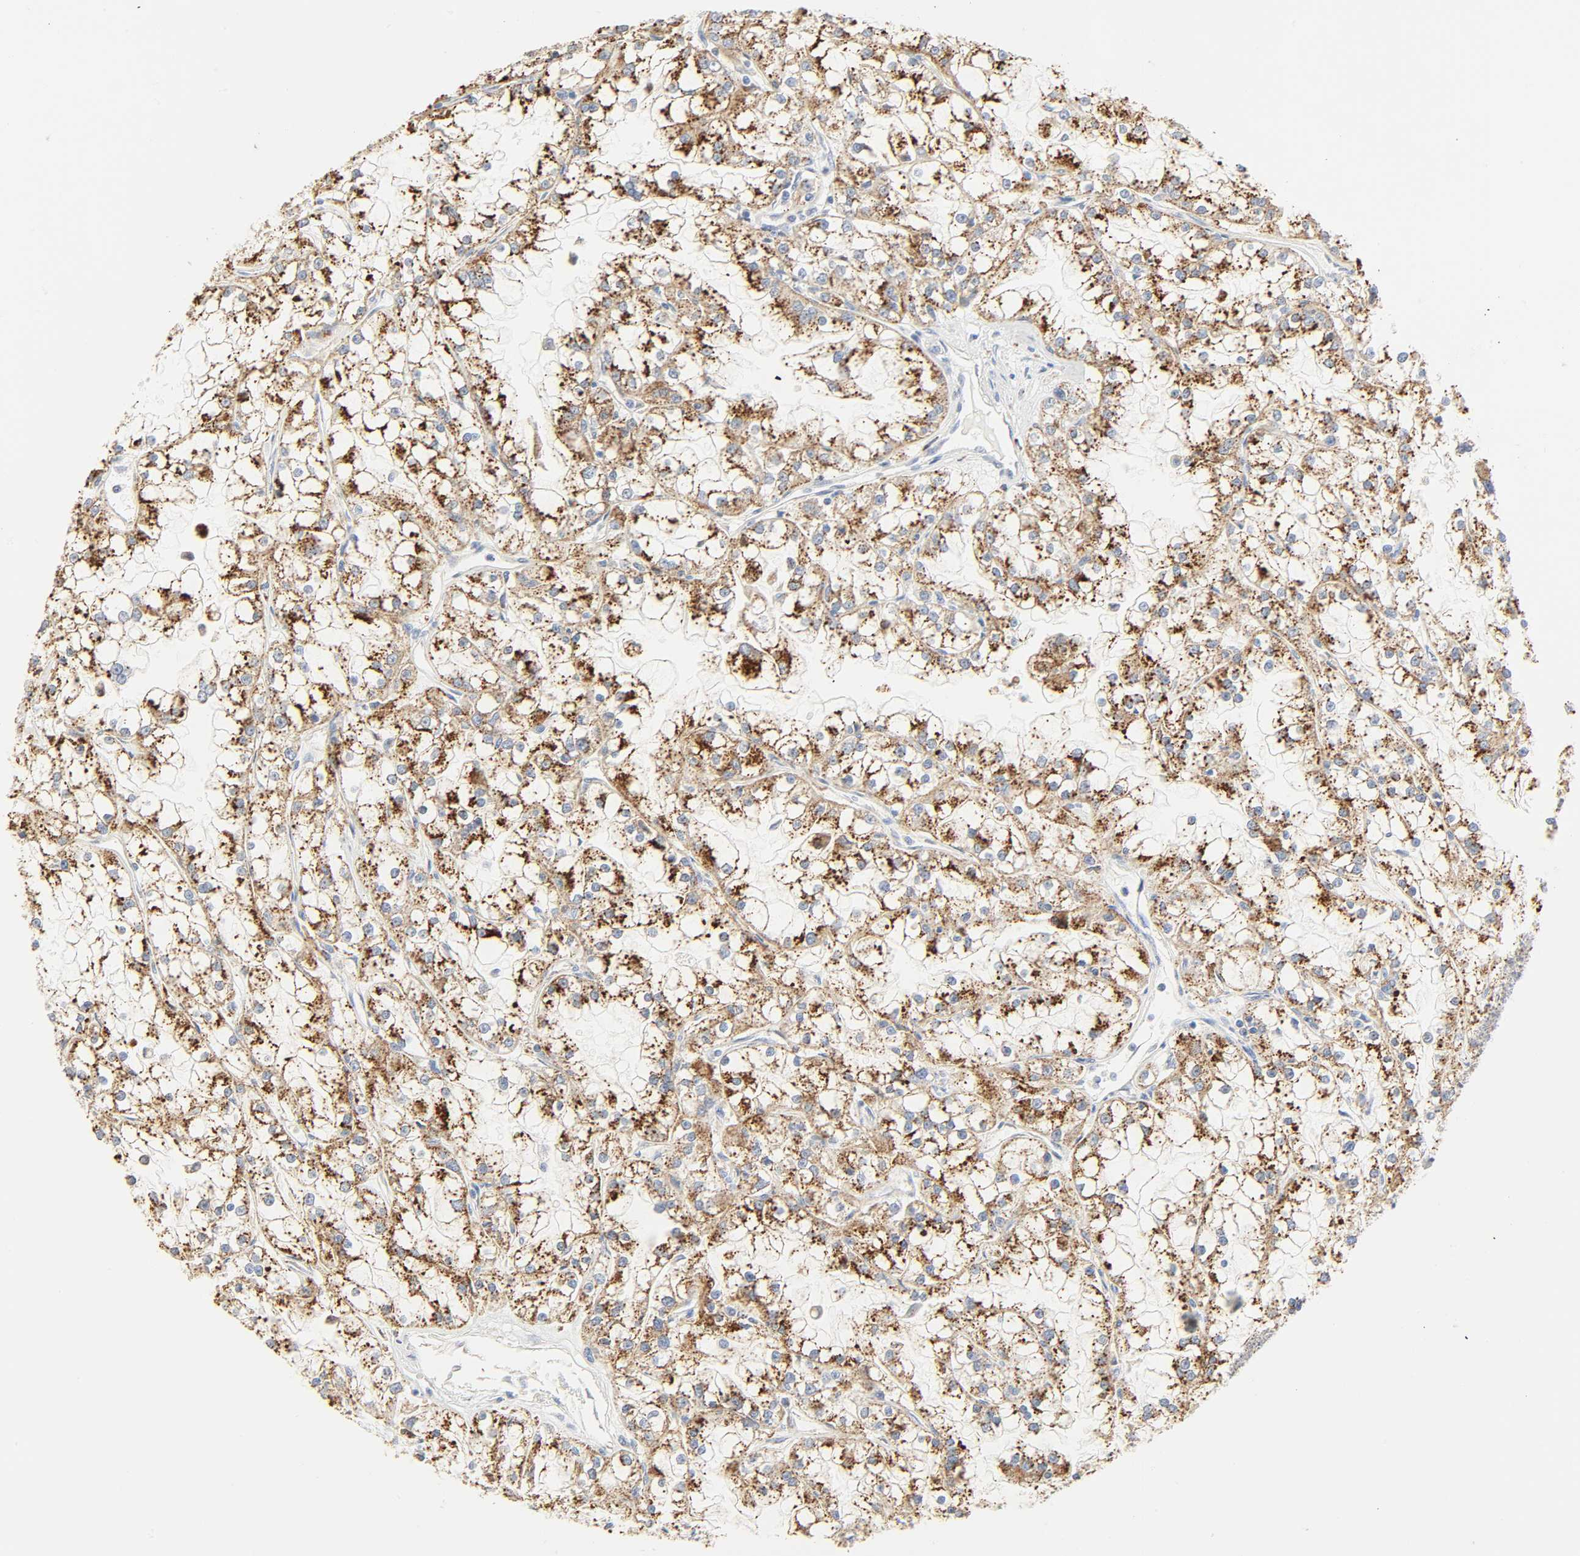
{"staining": {"intensity": "strong", "quantity": ">75%", "location": "cytoplasmic/membranous"}, "tissue": "renal cancer", "cell_type": "Tumor cells", "image_type": "cancer", "snomed": [{"axis": "morphology", "description": "Adenocarcinoma, NOS"}, {"axis": "topography", "description": "Kidney"}], "caption": "Tumor cells display strong cytoplasmic/membranous positivity in approximately >75% of cells in renal cancer (adenocarcinoma).", "gene": "CAMK2A", "patient": {"sex": "female", "age": 52}}